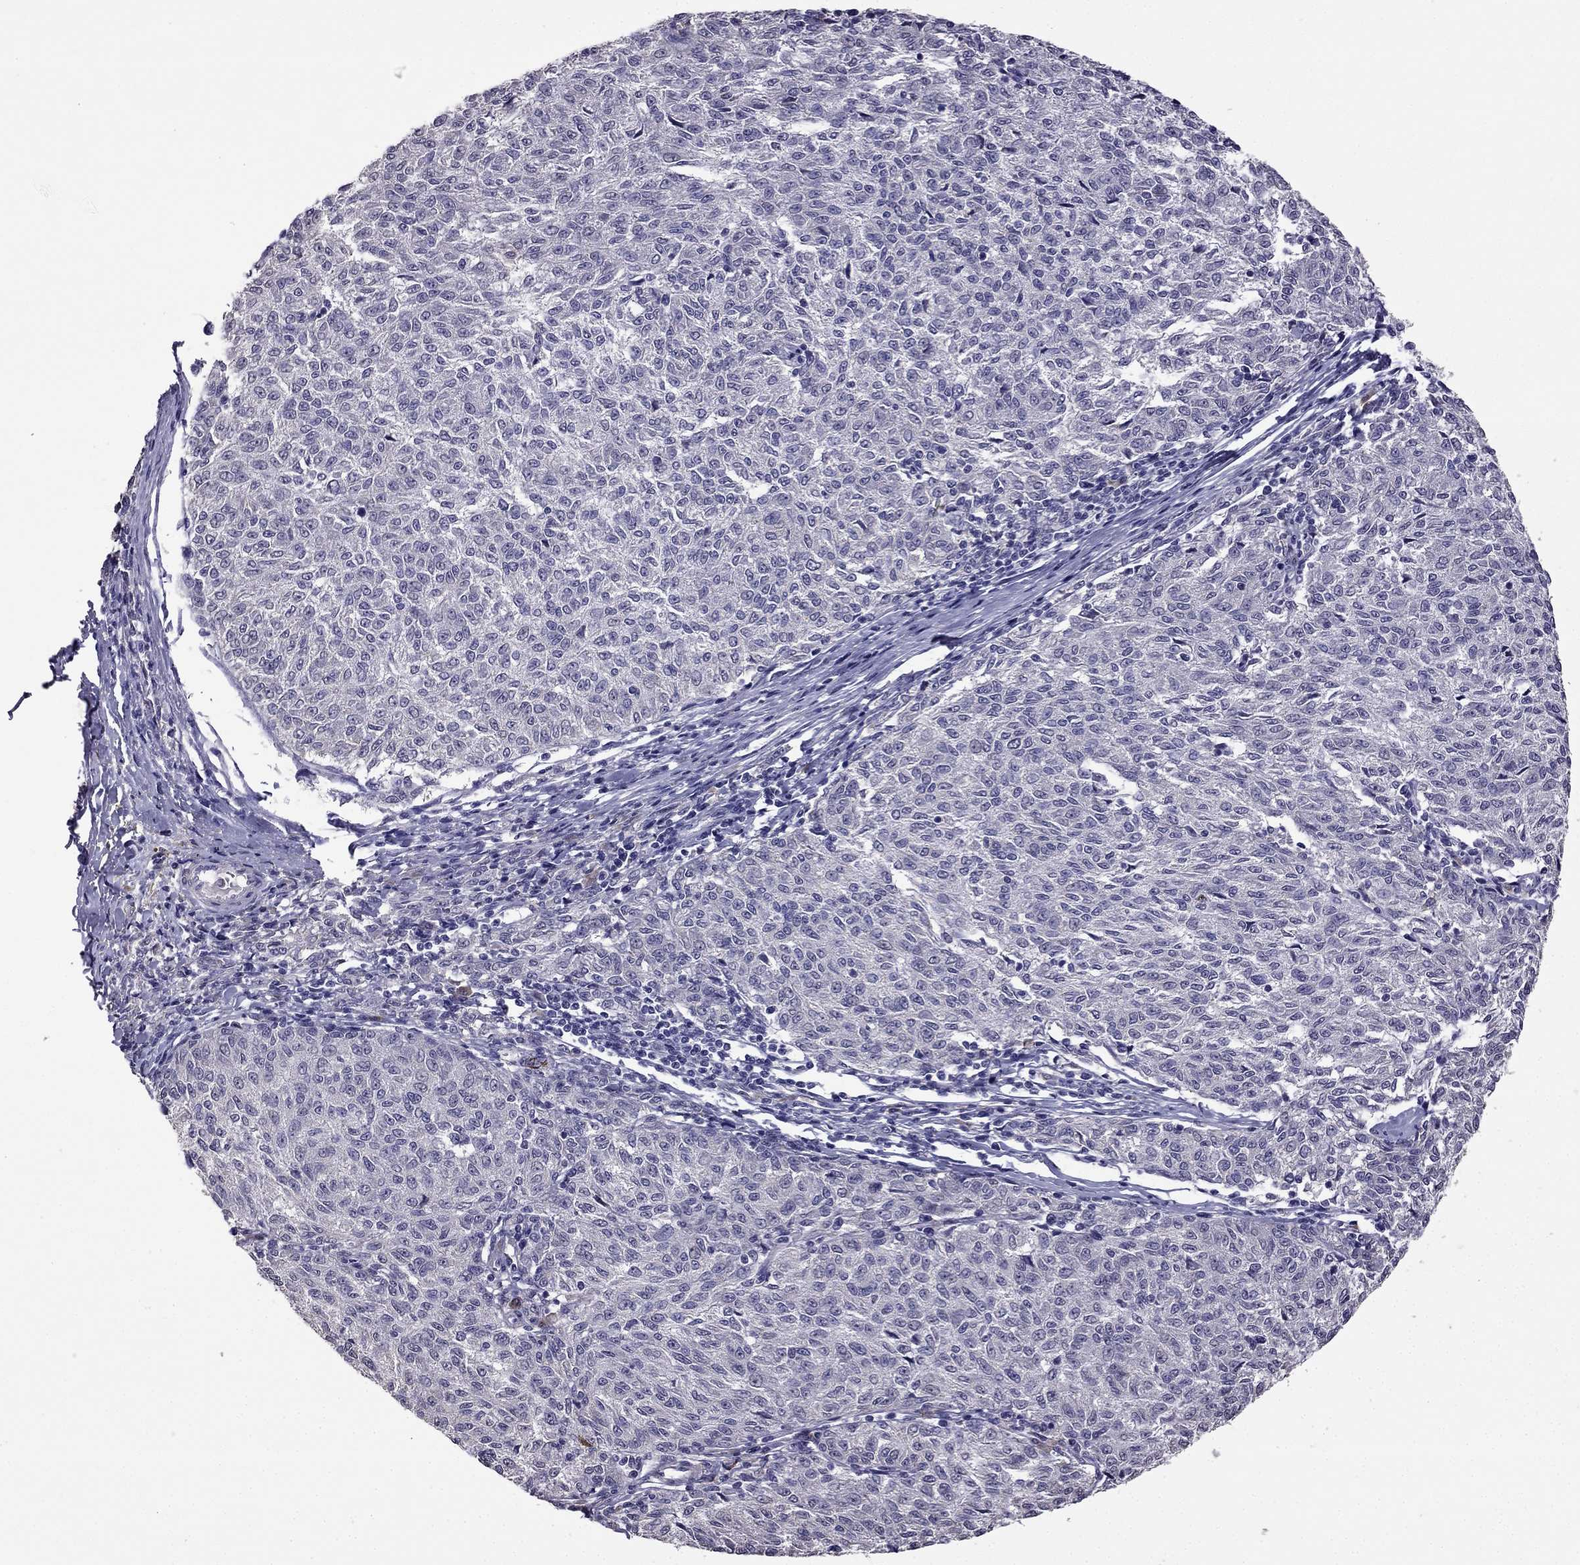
{"staining": {"intensity": "negative", "quantity": "none", "location": "none"}, "tissue": "melanoma", "cell_type": "Tumor cells", "image_type": "cancer", "snomed": [{"axis": "morphology", "description": "Malignant melanoma, NOS"}, {"axis": "topography", "description": "Skin"}], "caption": "An image of malignant melanoma stained for a protein shows no brown staining in tumor cells.", "gene": "CDH9", "patient": {"sex": "female", "age": 72}}